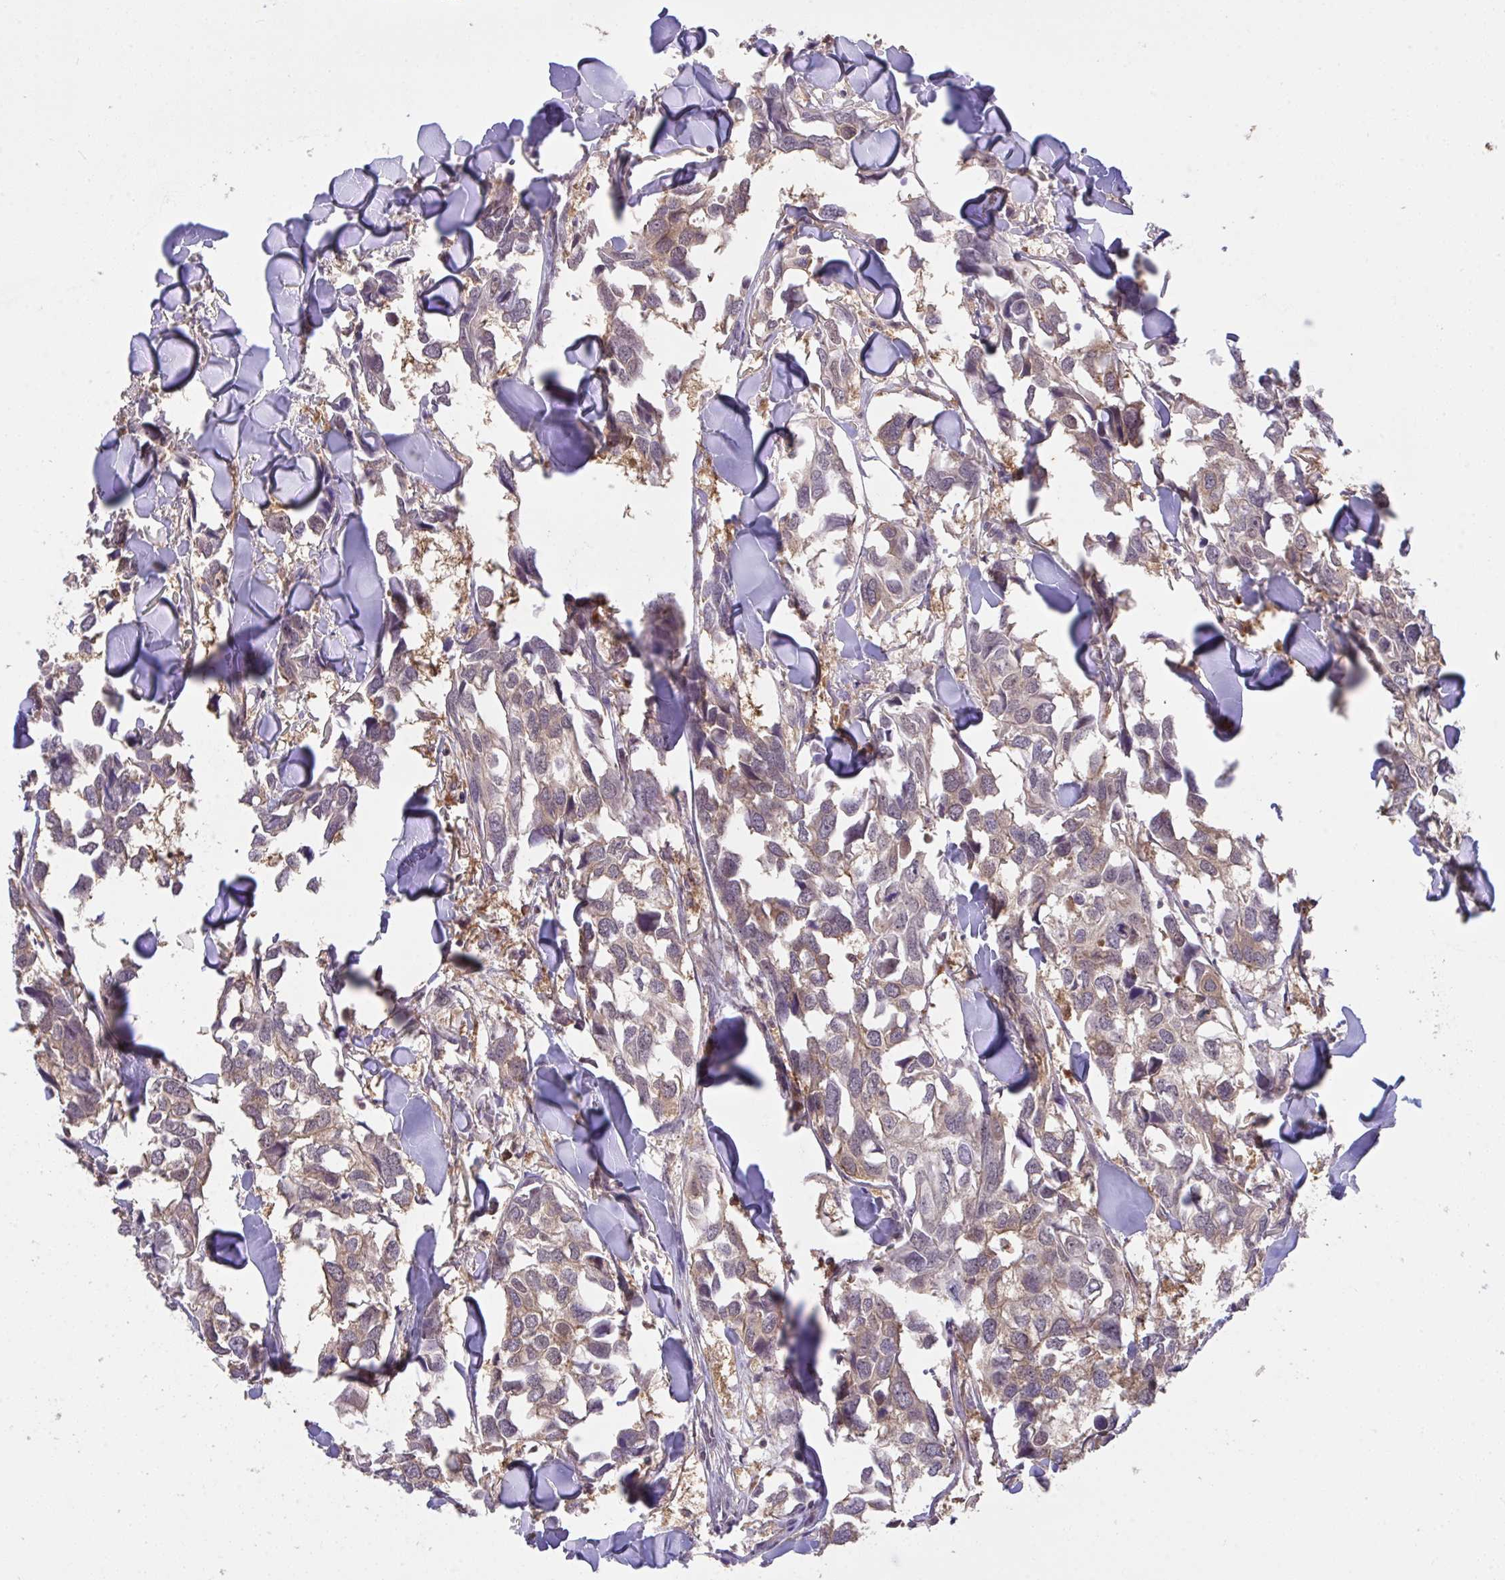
{"staining": {"intensity": "weak", "quantity": "25%-75%", "location": "cytoplasmic/membranous"}, "tissue": "breast cancer", "cell_type": "Tumor cells", "image_type": "cancer", "snomed": [{"axis": "morphology", "description": "Duct carcinoma"}, {"axis": "topography", "description": "Breast"}], "caption": "Immunohistochemical staining of human breast cancer demonstrates low levels of weak cytoplasmic/membranous protein positivity in approximately 25%-75% of tumor cells.", "gene": "C12orf57", "patient": {"sex": "female", "age": 83}}